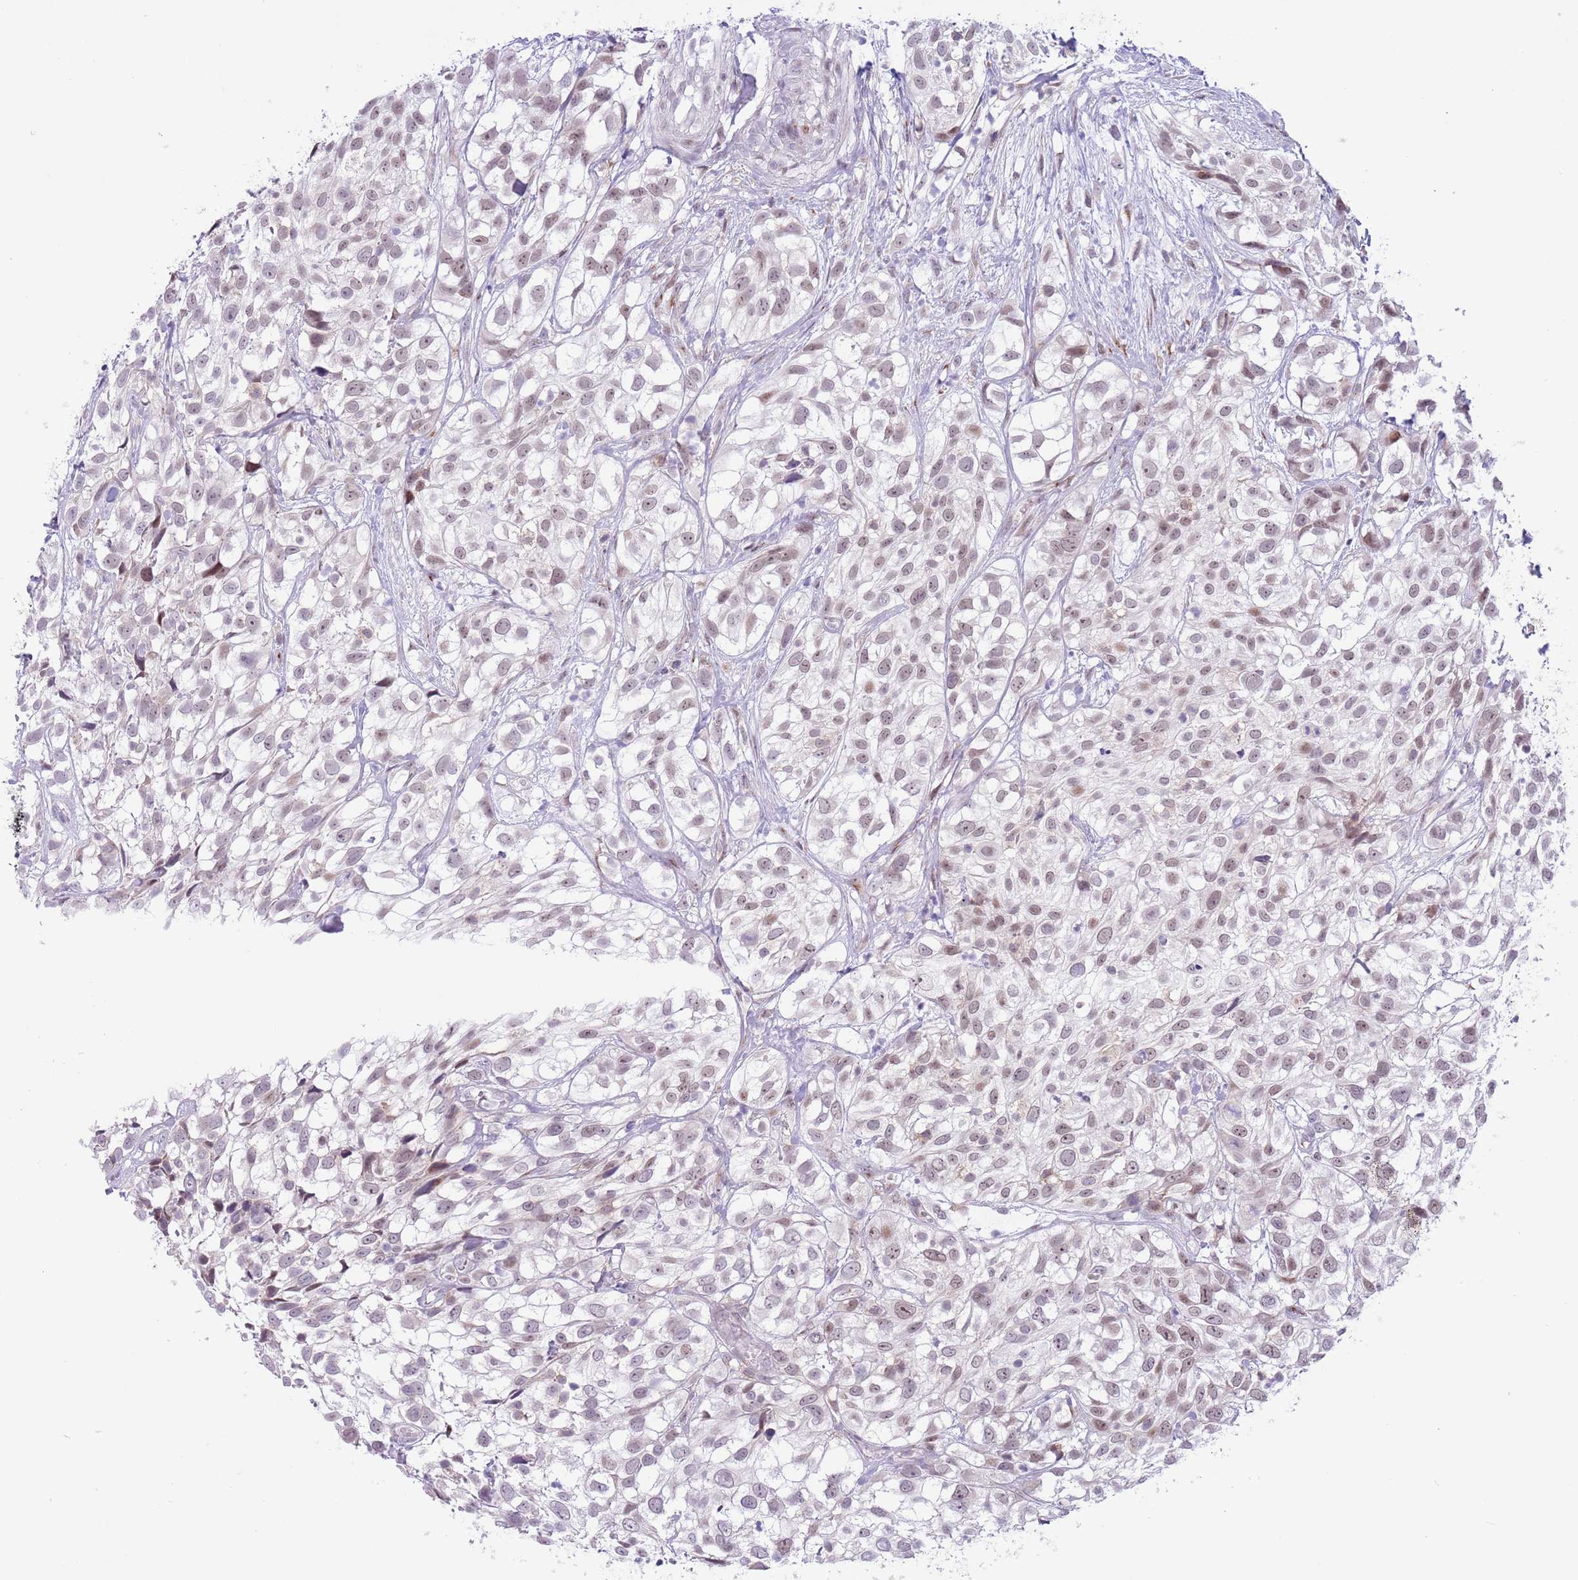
{"staining": {"intensity": "weak", "quantity": "25%-75%", "location": "nuclear"}, "tissue": "urothelial cancer", "cell_type": "Tumor cells", "image_type": "cancer", "snomed": [{"axis": "morphology", "description": "Urothelial carcinoma, High grade"}, {"axis": "topography", "description": "Urinary bladder"}], "caption": "This is an image of immunohistochemistry (IHC) staining of urothelial cancer, which shows weak positivity in the nuclear of tumor cells.", "gene": "ZNF576", "patient": {"sex": "male", "age": 56}}